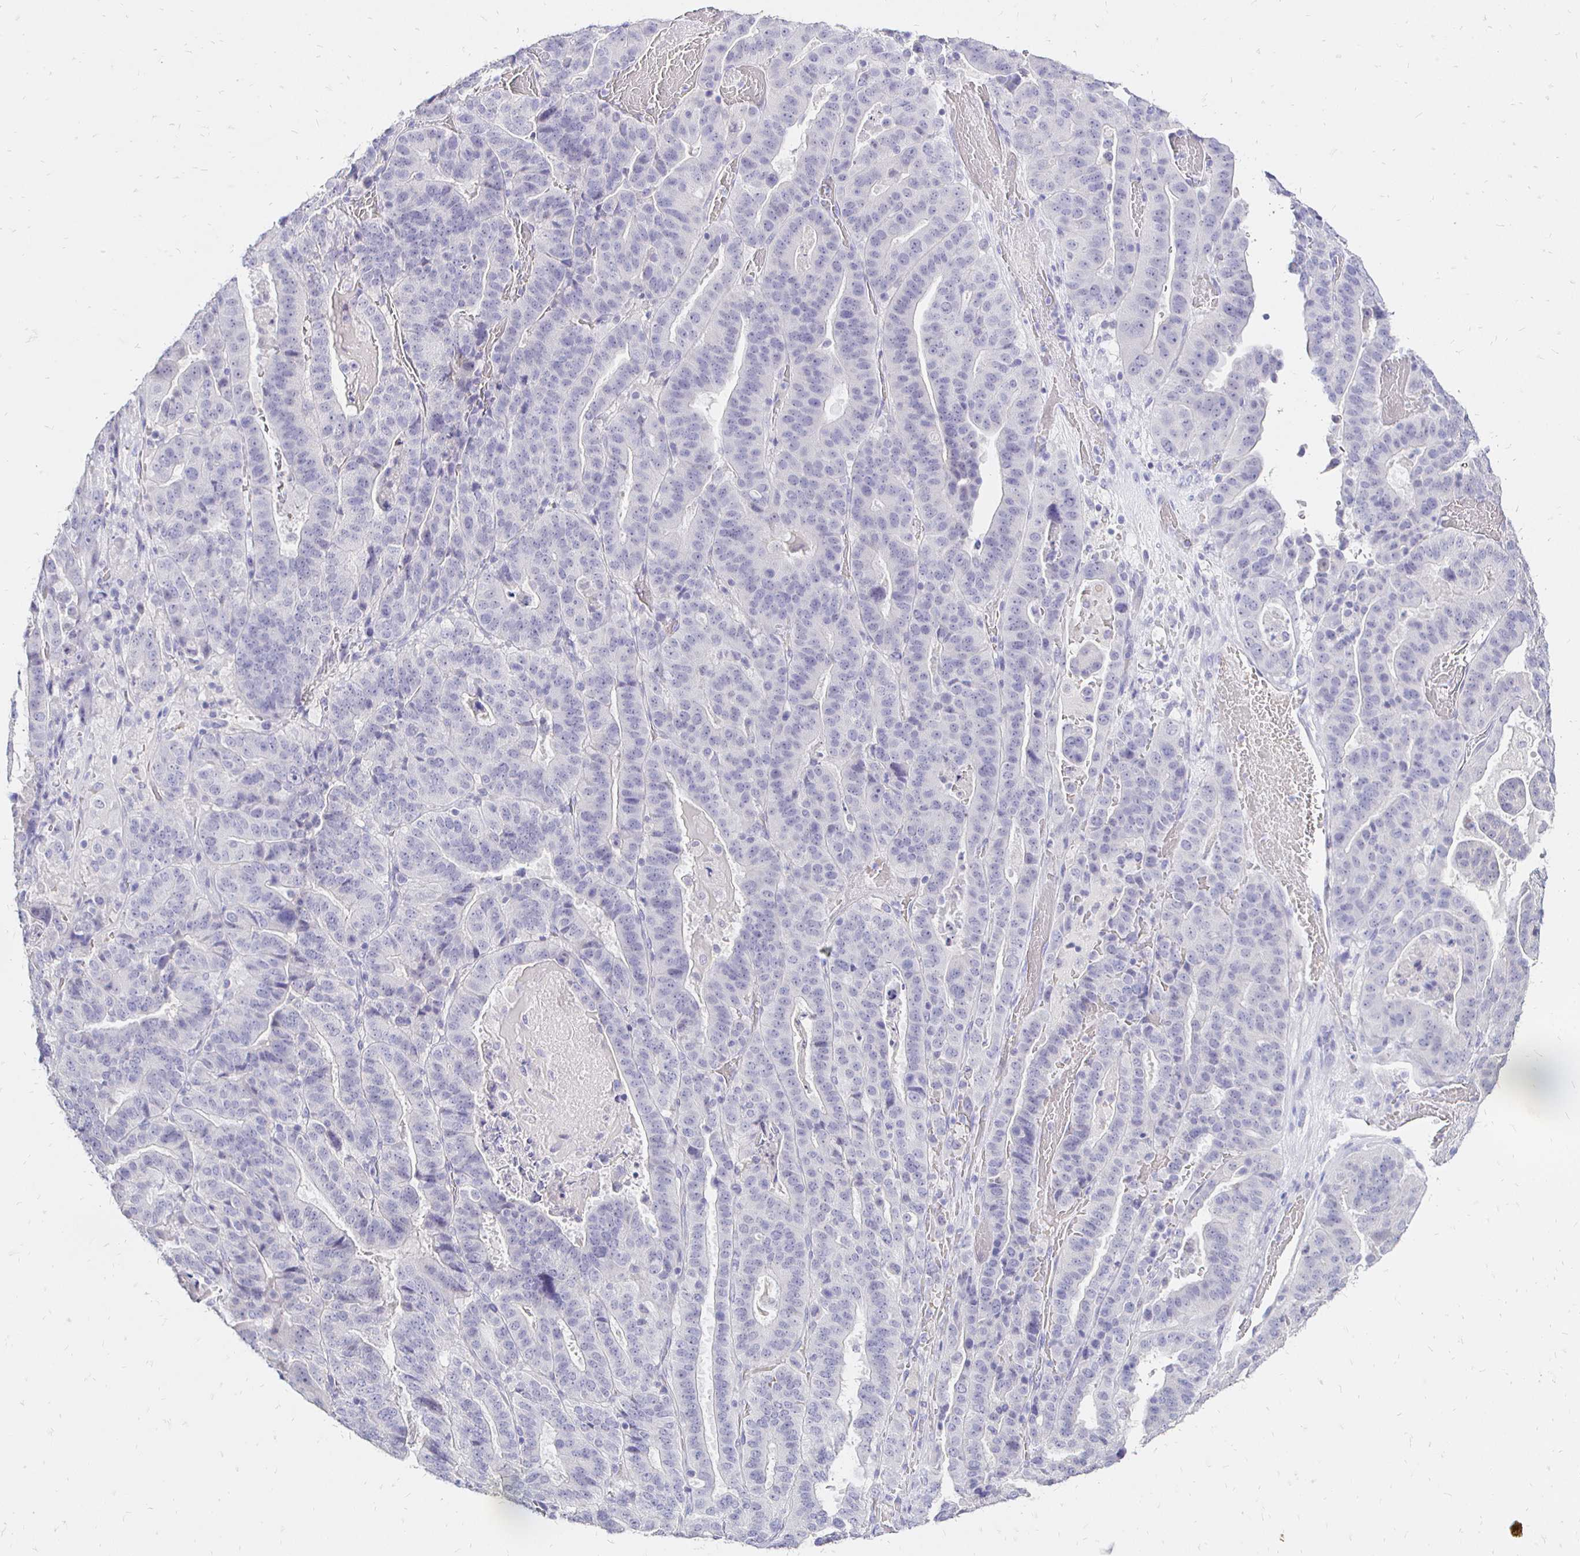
{"staining": {"intensity": "negative", "quantity": "none", "location": "none"}, "tissue": "stomach cancer", "cell_type": "Tumor cells", "image_type": "cancer", "snomed": [{"axis": "morphology", "description": "Adenocarcinoma, NOS"}, {"axis": "topography", "description": "Stomach"}], "caption": "Tumor cells are negative for brown protein staining in stomach cancer (adenocarcinoma).", "gene": "IRGC", "patient": {"sex": "male", "age": 48}}